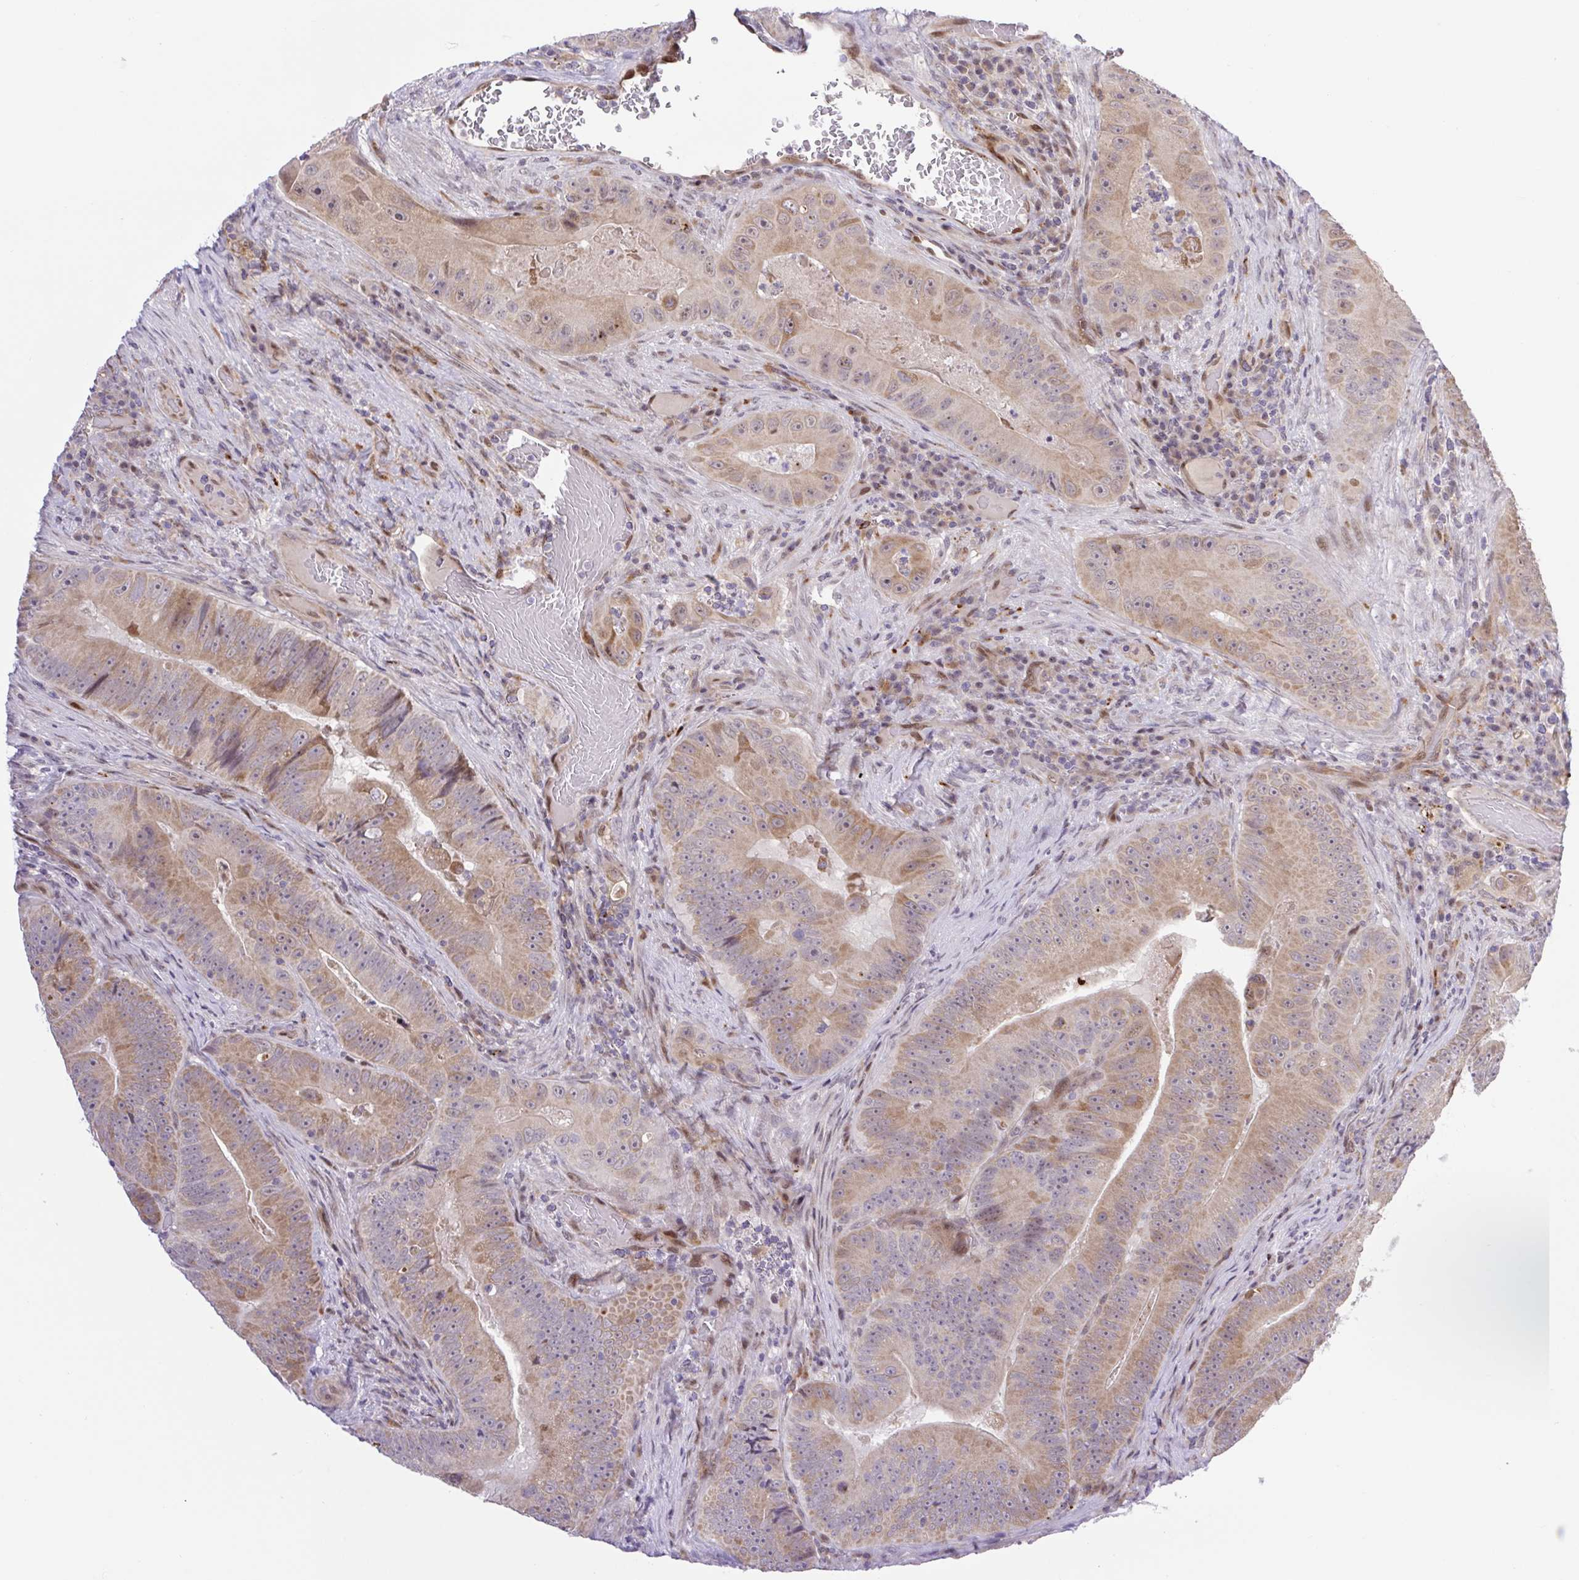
{"staining": {"intensity": "weak", "quantity": "25%-75%", "location": "cytoplasmic/membranous,nuclear"}, "tissue": "colorectal cancer", "cell_type": "Tumor cells", "image_type": "cancer", "snomed": [{"axis": "morphology", "description": "Adenocarcinoma, NOS"}, {"axis": "topography", "description": "Colon"}], "caption": "The histopathology image exhibits a brown stain indicating the presence of a protein in the cytoplasmic/membranous and nuclear of tumor cells in colorectal cancer.", "gene": "ERG", "patient": {"sex": "female", "age": 86}}